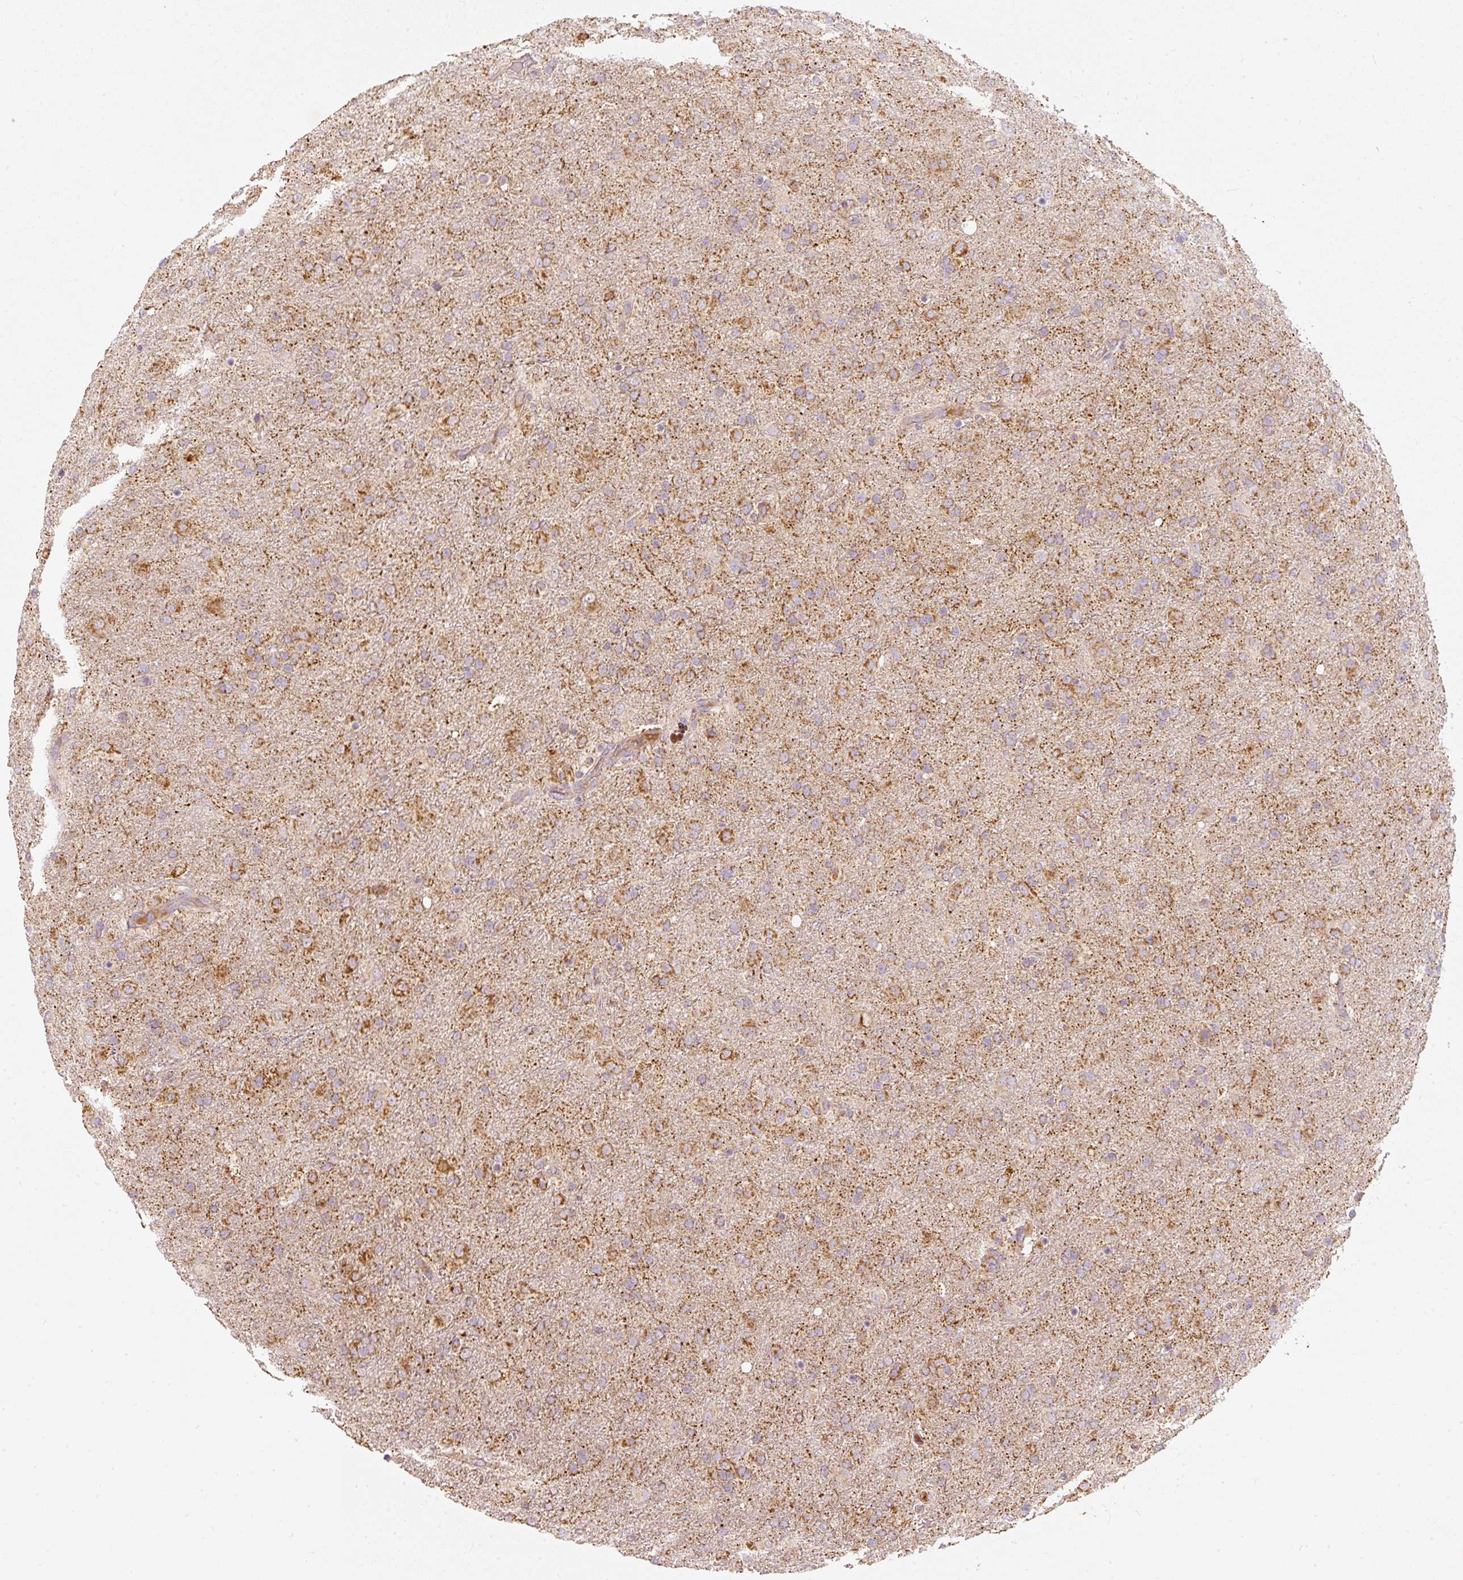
{"staining": {"intensity": "moderate", "quantity": ">75%", "location": "cytoplasmic/membranous"}, "tissue": "glioma", "cell_type": "Tumor cells", "image_type": "cancer", "snomed": [{"axis": "morphology", "description": "Glioma, malignant, Low grade"}, {"axis": "topography", "description": "Brain"}], "caption": "Human glioma stained with a protein marker shows moderate staining in tumor cells.", "gene": "PSENEN", "patient": {"sex": "male", "age": 65}}